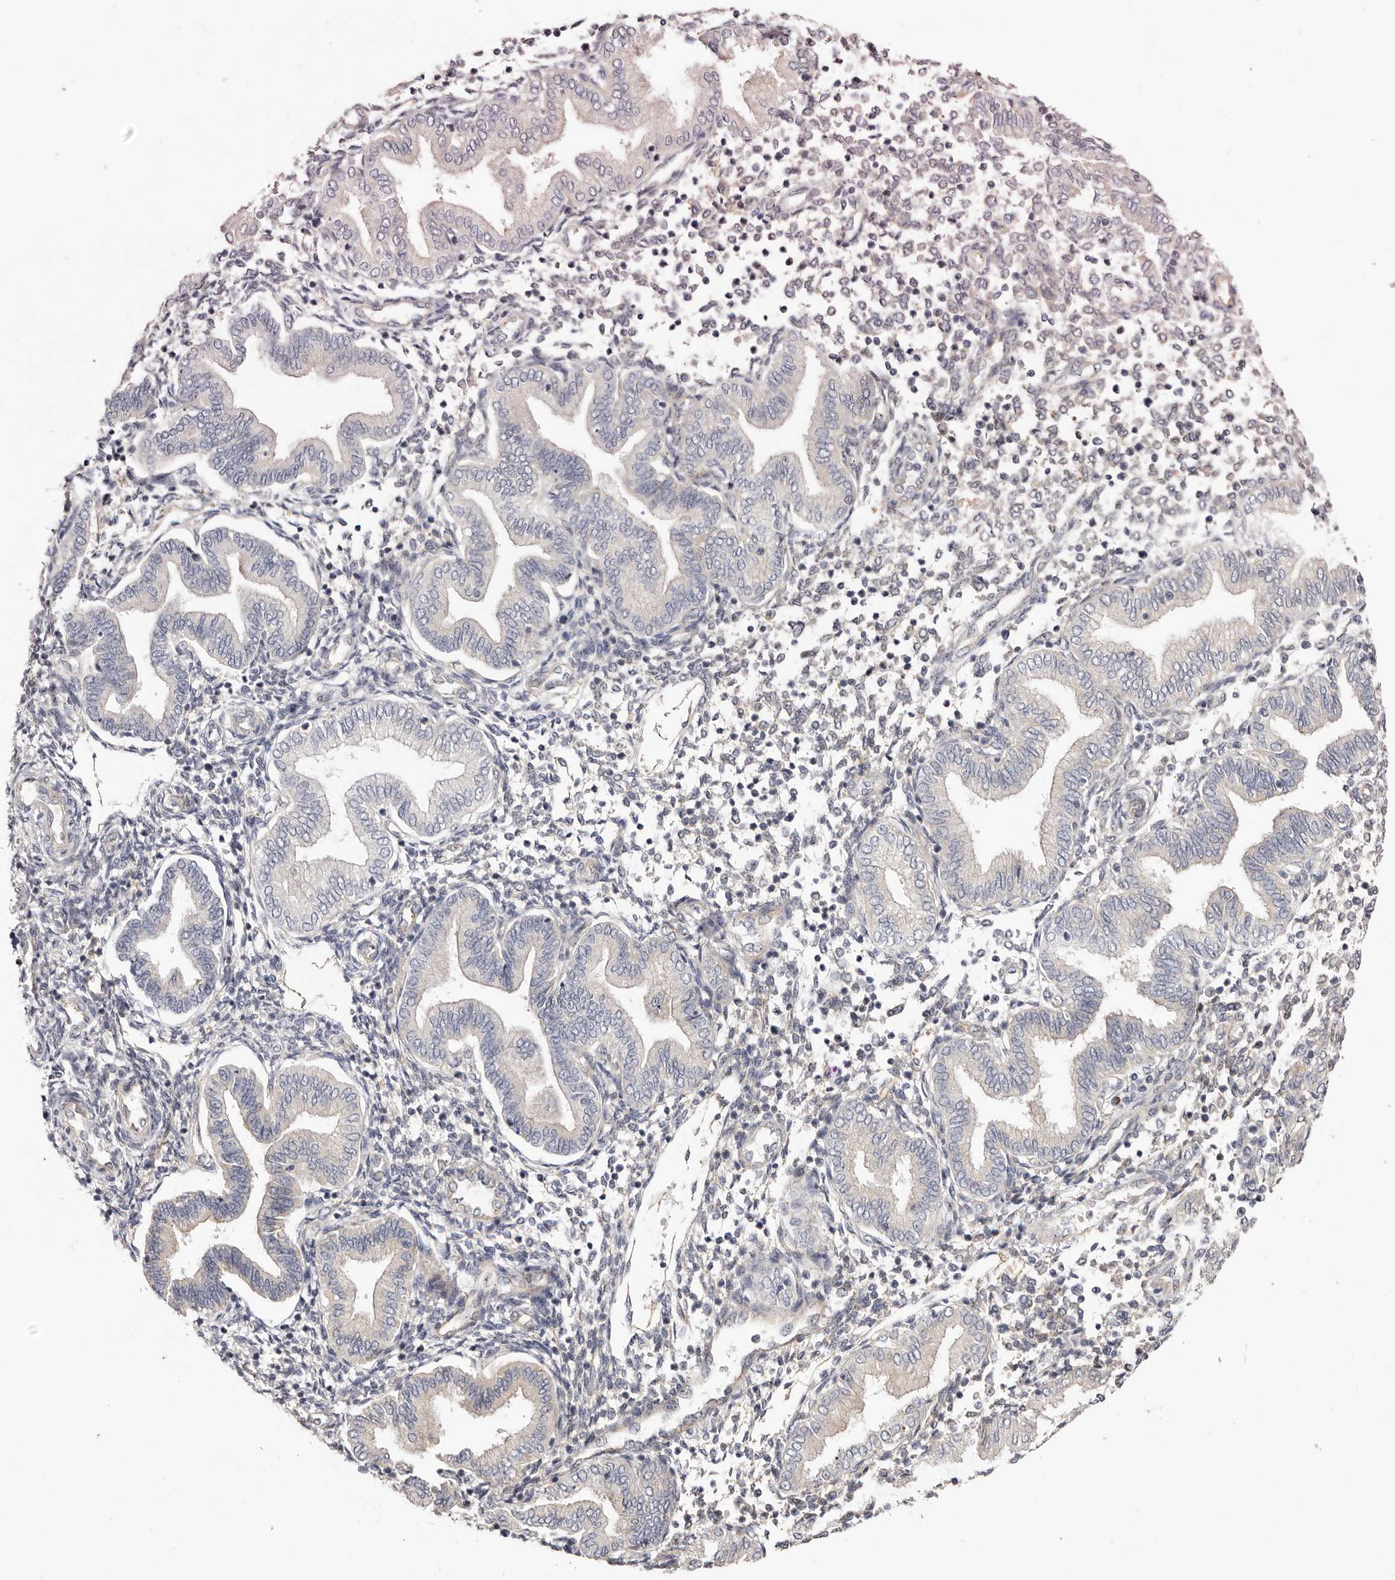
{"staining": {"intensity": "weak", "quantity": "<25%", "location": "cytoplasmic/membranous"}, "tissue": "endometrium", "cell_type": "Cells in endometrial stroma", "image_type": "normal", "snomed": [{"axis": "morphology", "description": "Normal tissue, NOS"}, {"axis": "topography", "description": "Endometrium"}], "caption": "The histopathology image displays no staining of cells in endometrial stroma in unremarkable endometrium. (DAB (3,3'-diaminobenzidine) IHC with hematoxylin counter stain).", "gene": "PANK4", "patient": {"sex": "female", "age": 53}}